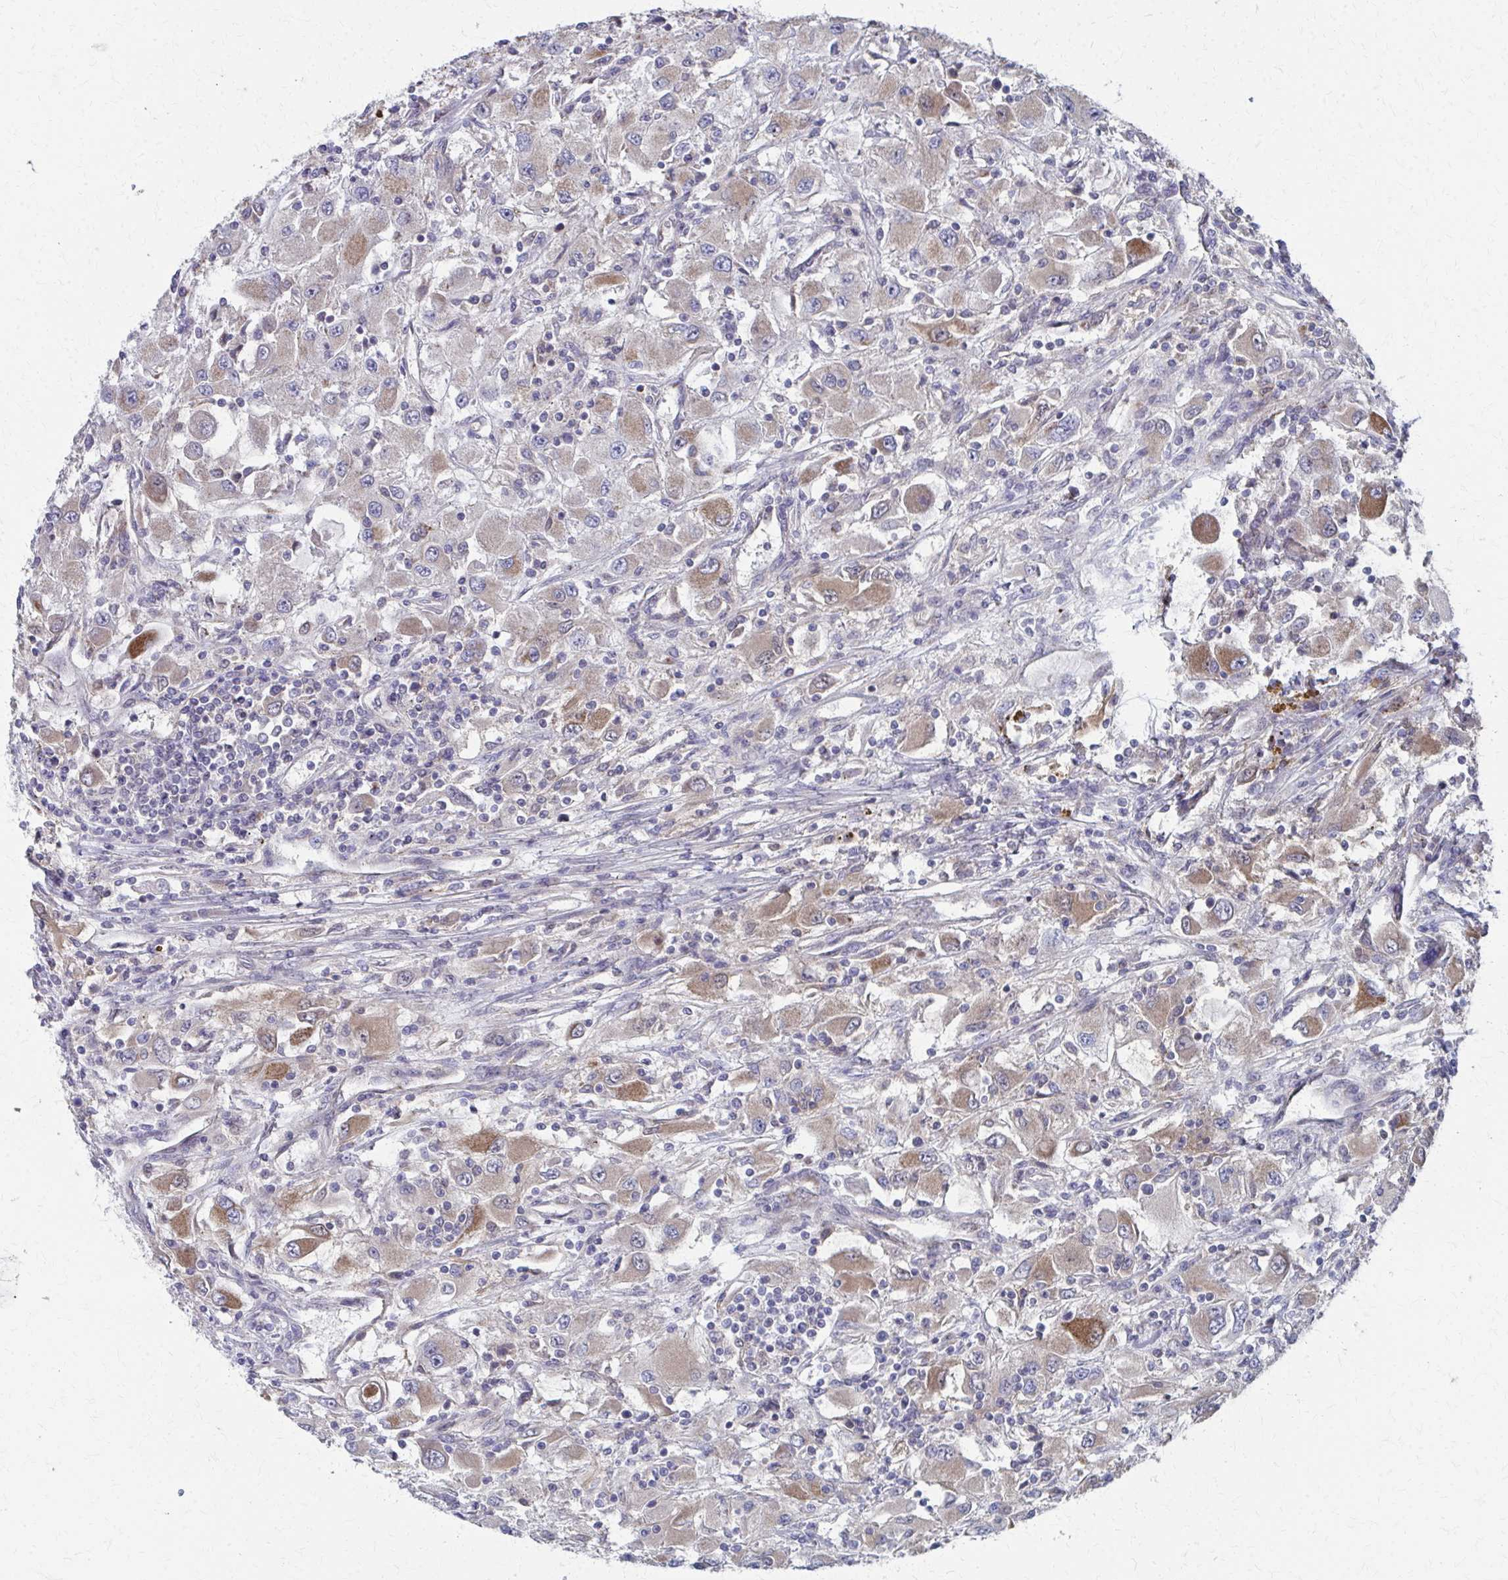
{"staining": {"intensity": "moderate", "quantity": "<25%", "location": "cytoplasmic/membranous"}, "tissue": "renal cancer", "cell_type": "Tumor cells", "image_type": "cancer", "snomed": [{"axis": "morphology", "description": "Adenocarcinoma, NOS"}, {"axis": "topography", "description": "Kidney"}], "caption": "Protein staining of renal cancer tissue demonstrates moderate cytoplasmic/membranous staining in approximately <25% of tumor cells. The staining was performed using DAB (3,3'-diaminobenzidine), with brown indicating positive protein expression. Nuclei are stained blue with hematoxylin.", "gene": "FAHD1", "patient": {"sex": "female", "age": 67}}